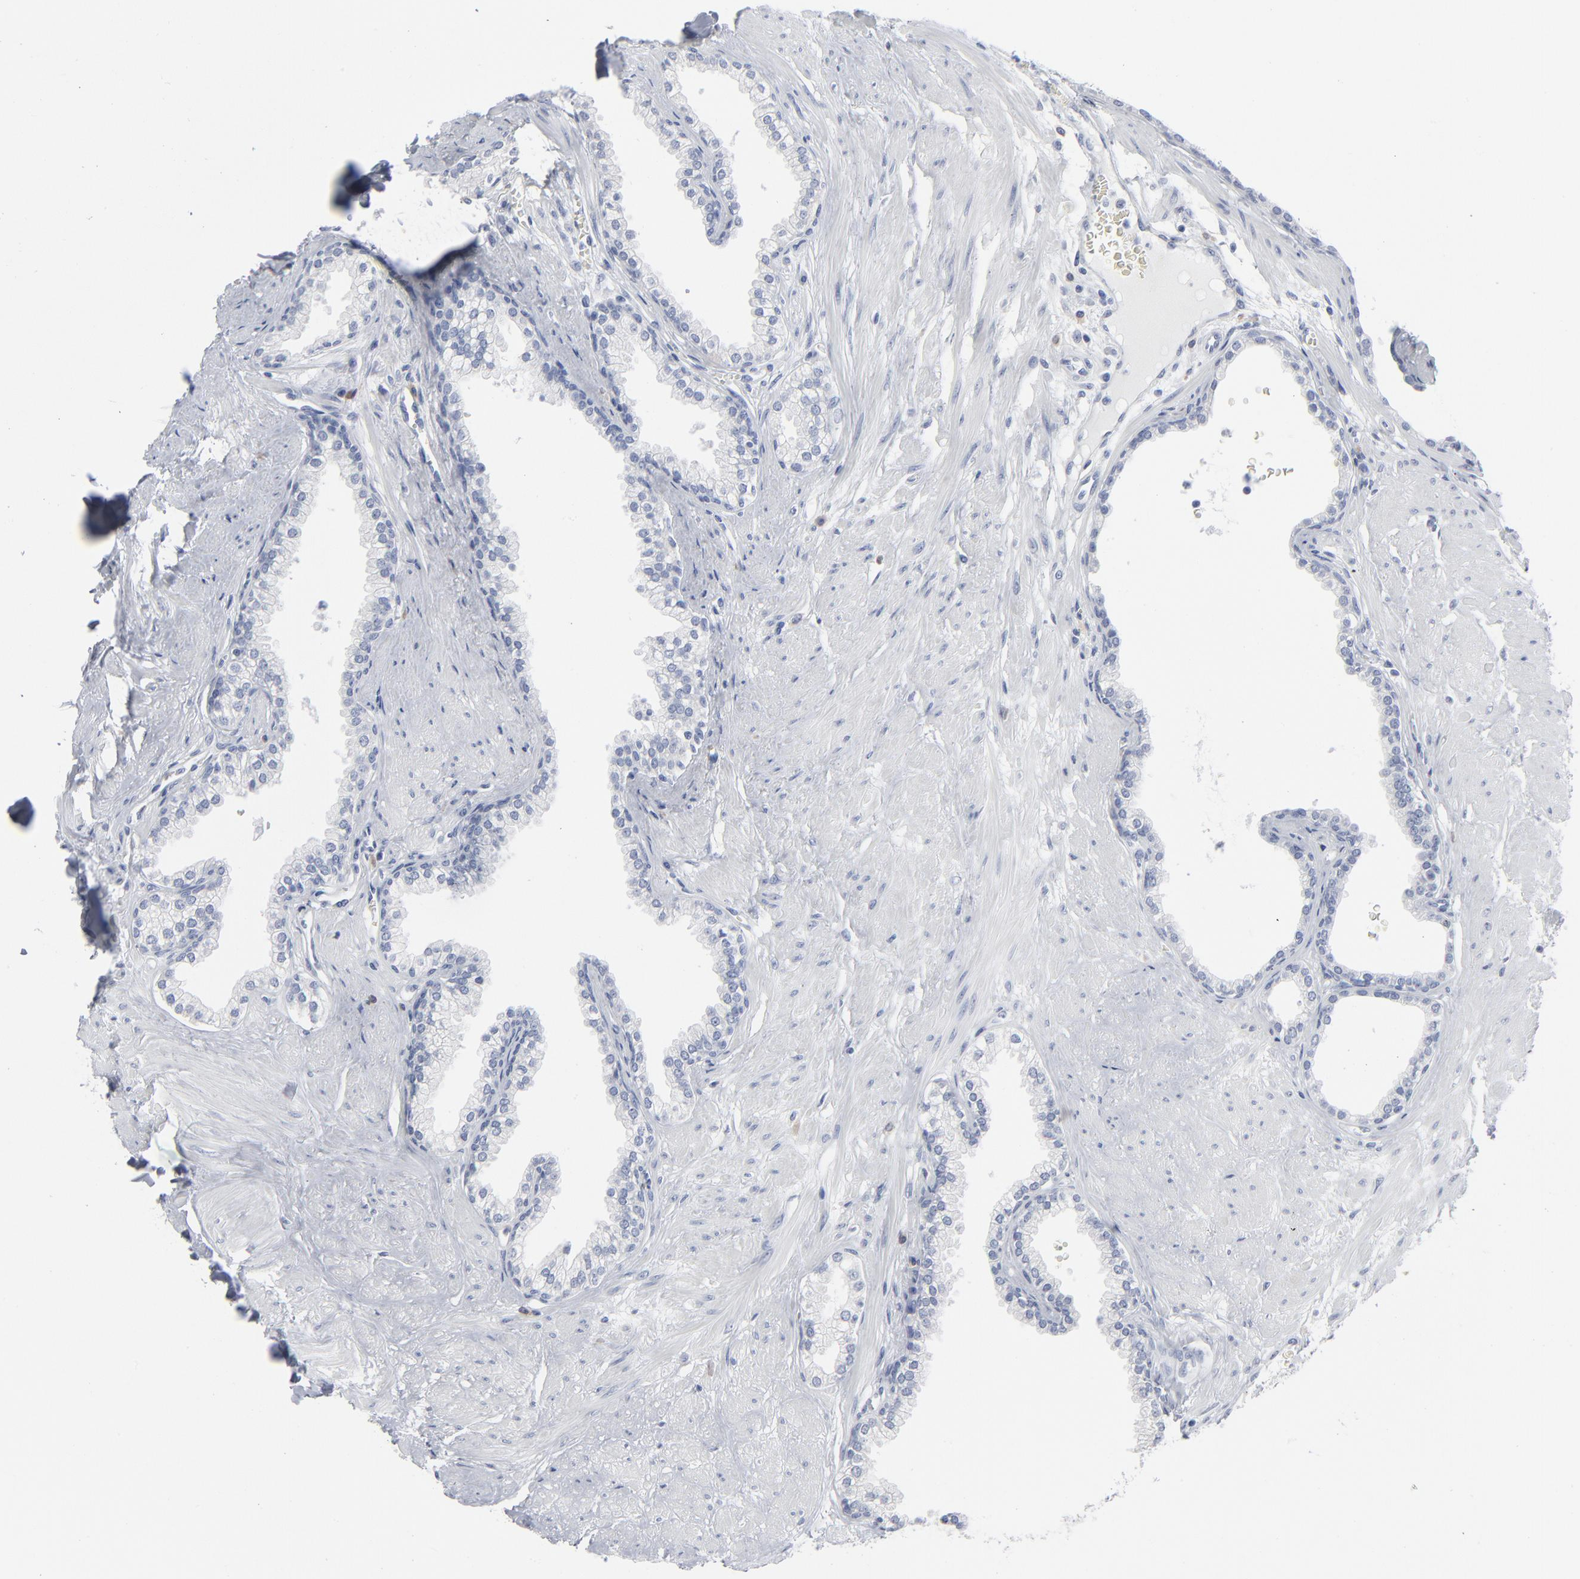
{"staining": {"intensity": "negative", "quantity": "none", "location": "none"}, "tissue": "prostate", "cell_type": "Glandular cells", "image_type": "normal", "snomed": [{"axis": "morphology", "description": "Normal tissue, NOS"}, {"axis": "topography", "description": "Prostate"}], "caption": "This is an IHC photomicrograph of normal prostate. There is no positivity in glandular cells.", "gene": "PAGE1", "patient": {"sex": "male", "age": 64}}